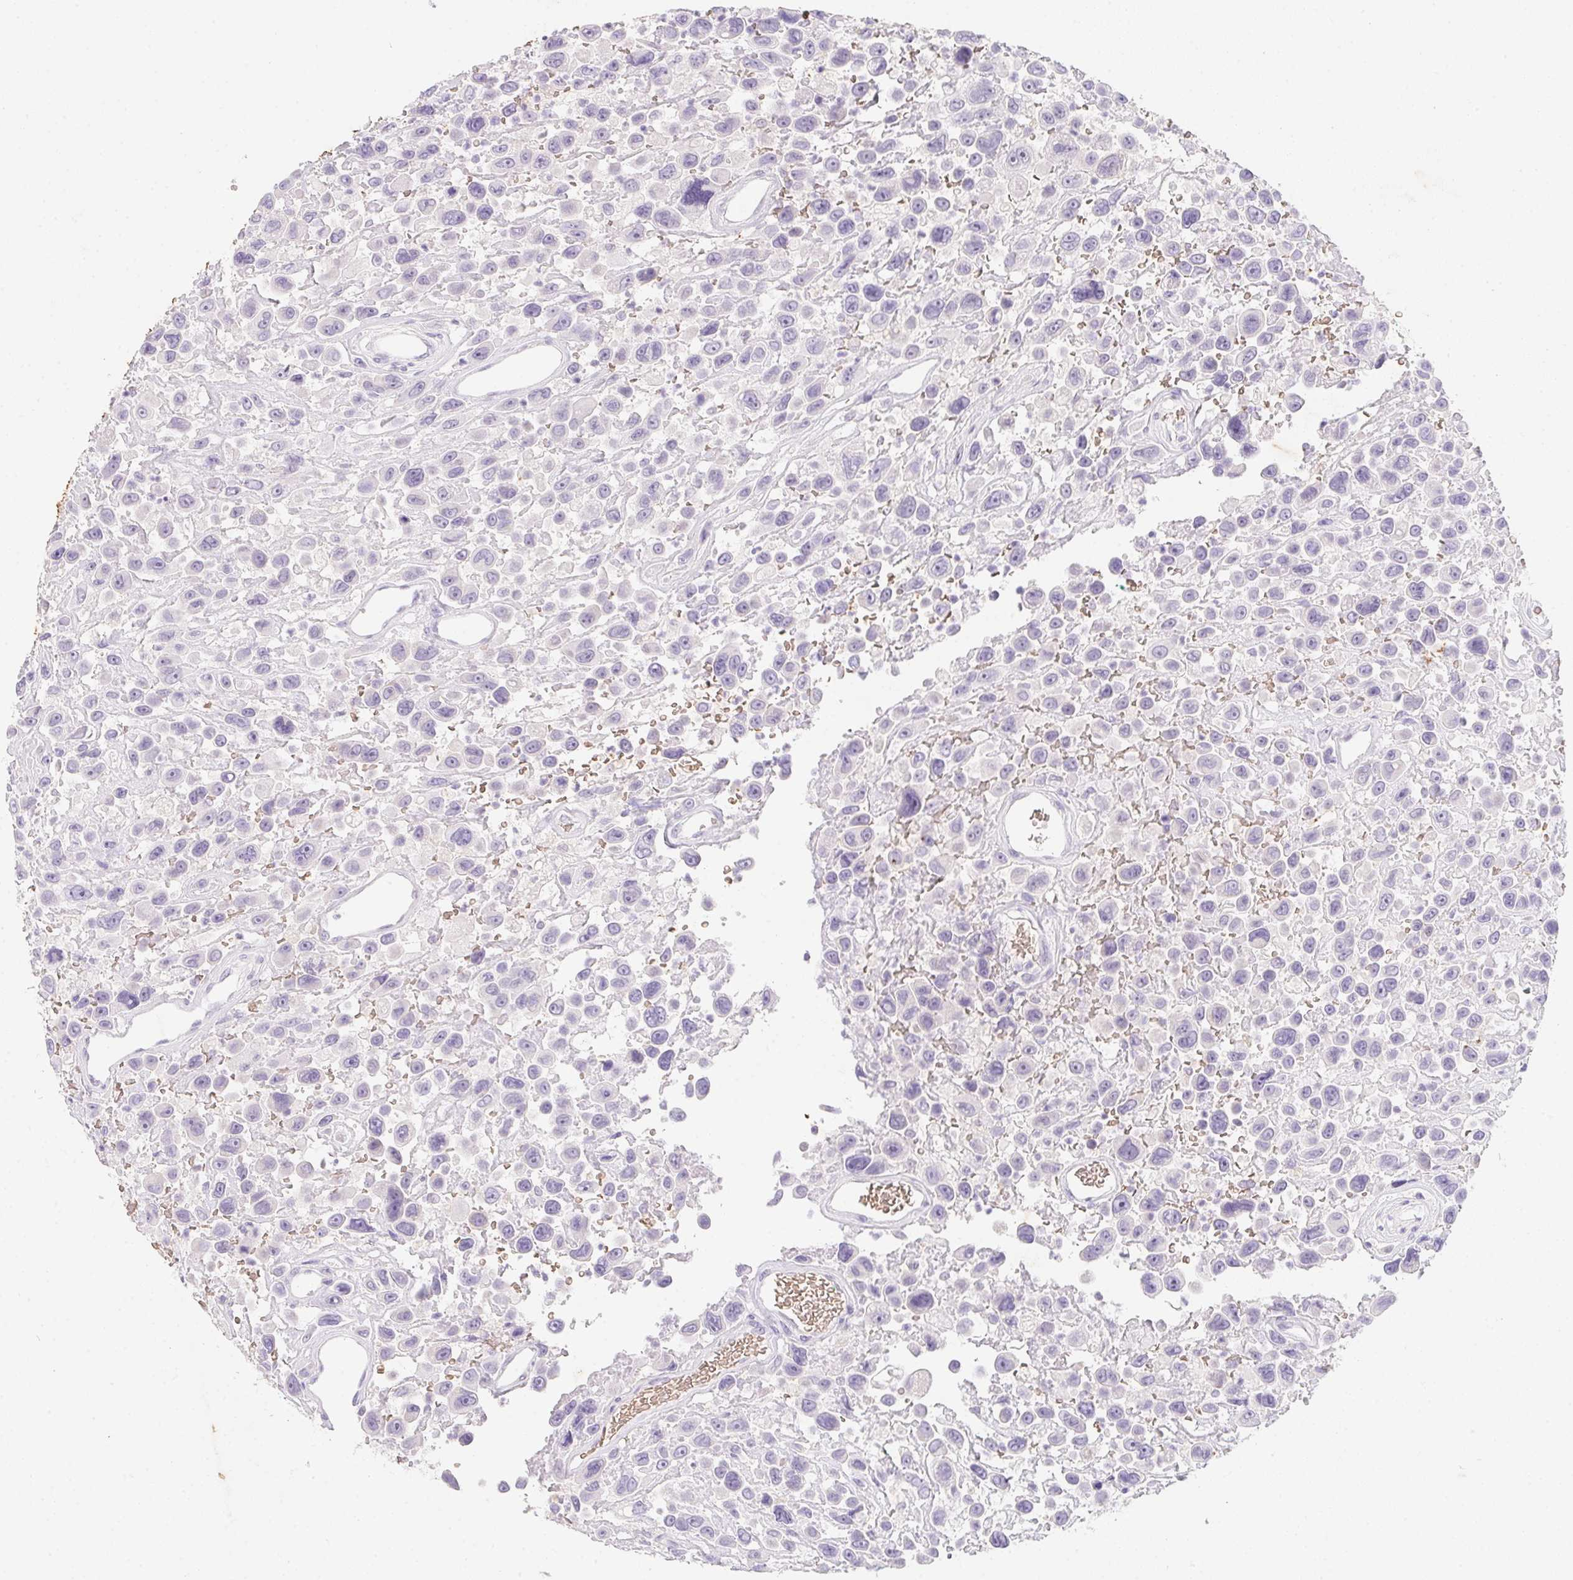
{"staining": {"intensity": "negative", "quantity": "none", "location": "none"}, "tissue": "urothelial cancer", "cell_type": "Tumor cells", "image_type": "cancer", "snomed": [{"axis": "morphology", "description": "Urothelial carcinoma, High grade"}, {"axis": "topography", "description": "Urinary bladder"}], "caption": "Immunohistochemical staining of human urothelial cancer displays no significant staining in tumor cells.", "gene": "DCD", "patient": {"sex": "male", "age": 53}}